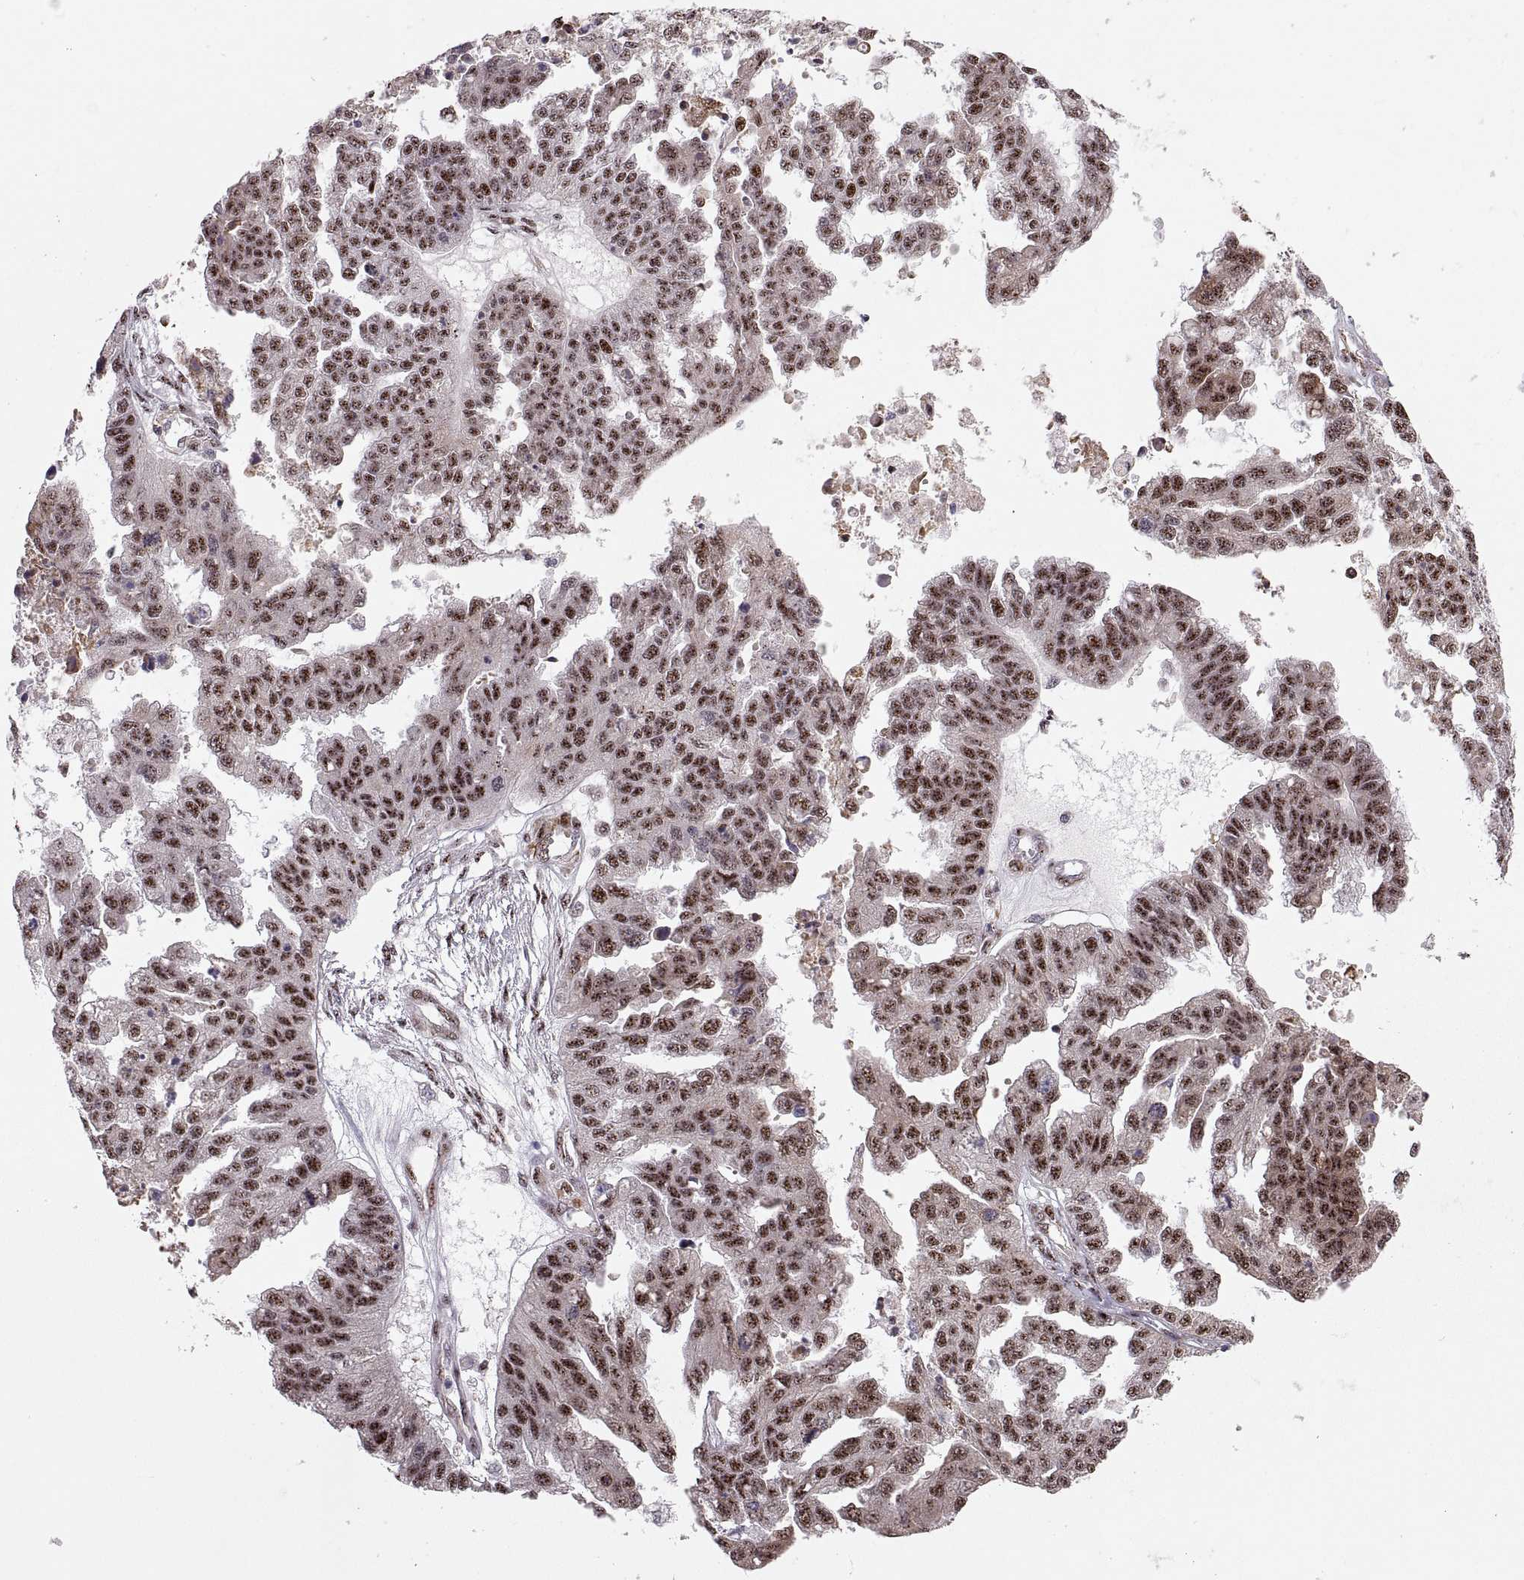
{"staining": {"intensity": "strong", "quantity": ">75%", "location": "nuclear"}, "tissue": "ovarian cancer", "cell_type": "Tumor cells", "image_type": "cancer", "snomed": [{"axis": "morphology", "description": "Cystadenocarcinoma, serous, NOS"}, {"axis": "topography", "description": "Ovary"}], "caption": "The immunohistochemical stain shows strong nuclear expression in tumor cells of ovarian cancer (serous cystadenocarcinoma) tissue.", "gene": "ZCCHC17", "patient": {"sex": "female", "age": 58}}